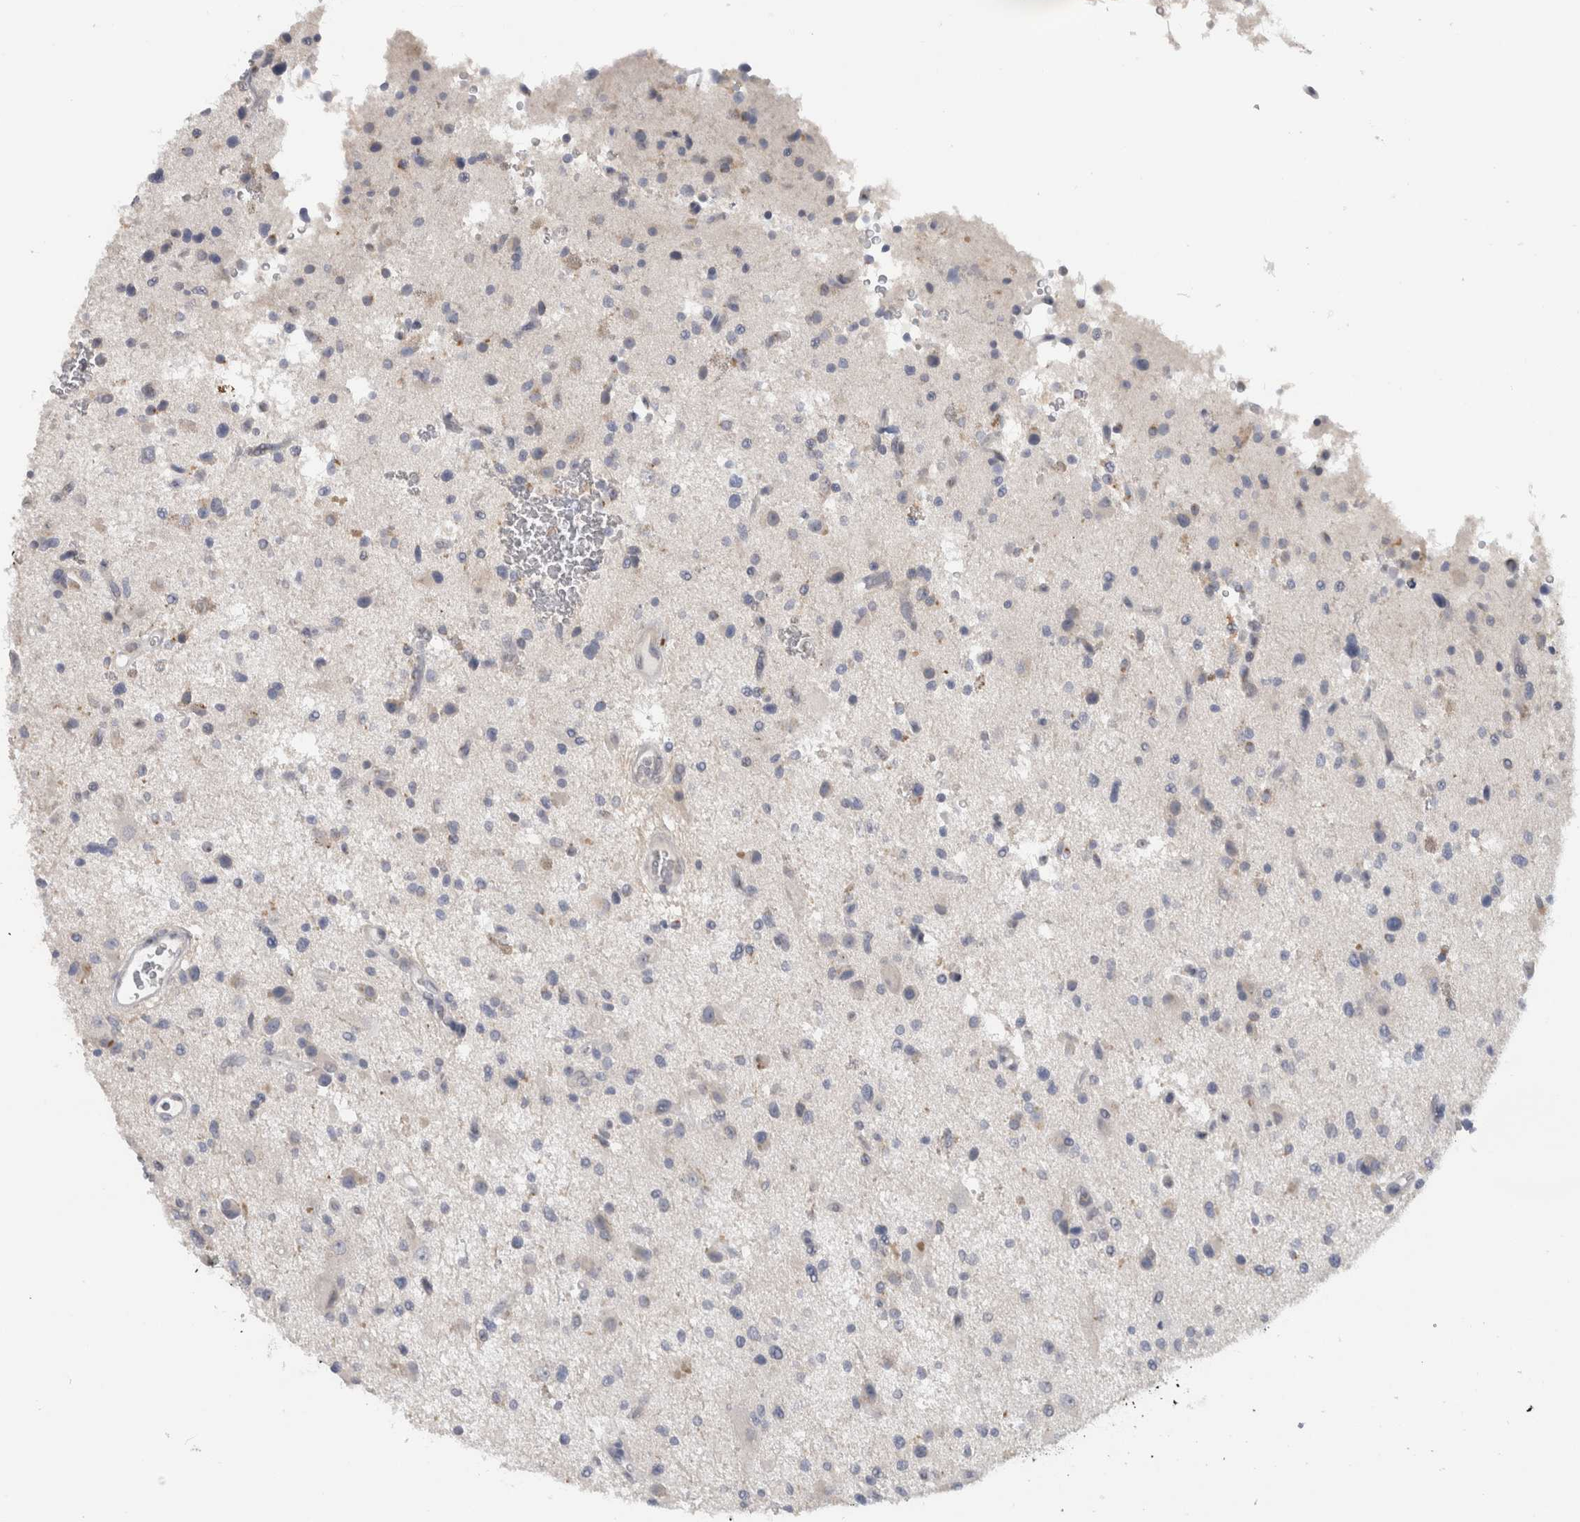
{"staining": {"intensity": "negative", "quantity": "none", "location": "none"}, "tissue": "glioma", "cell_type": "Tumor cells", "image_type": "cancer", "snomed": [{"axis": "morphology", "description": "Glioma, malignant, High grade"}, {"axis": "topography", "description": "Brain"}], "caption": "An immunohistochemistry (IHC) photomicrograph of glioma is shown. There is no staining in tumor cells of glioma. The staining is performed using DAB (3,3'-diaminobenzidine) brown chromogen with nuclei counter-stained in using hematoxylin.", "gene": "MGAT1", "patient": {"sex": "male", "age": 33}}